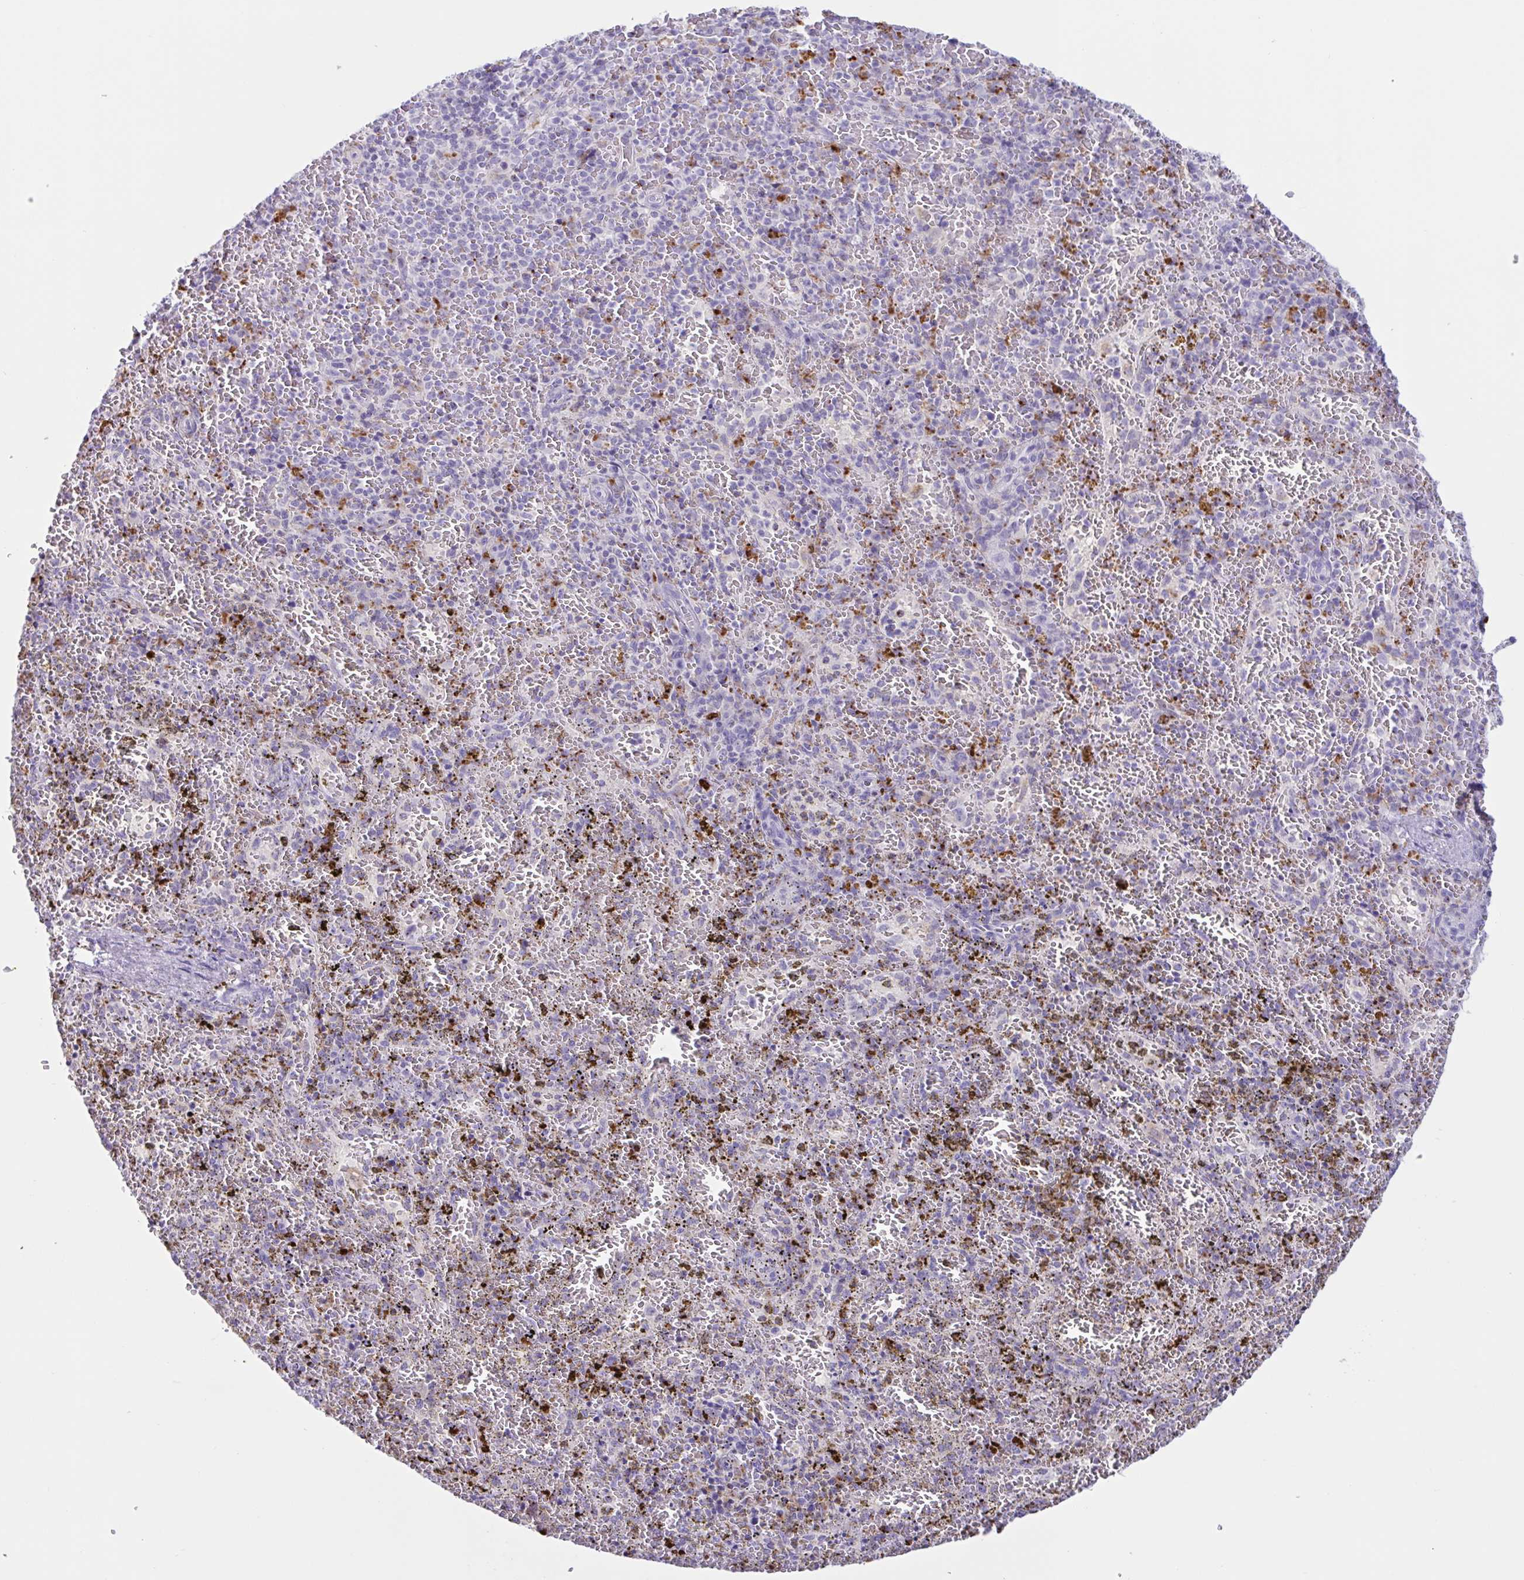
{"staining": {"intensity": "negative", "quantity": "none", "location": "none"}, "tissue": "spleen", "cell_type": "Cells in red pulp", "image_type": "normal", "snomed": [{"axis": "morphology", "description": "Normal tissue, NOS"}, {"axis": "topography", "description": "Spleen"}], "caption": "High power microscopy micrograph of an IHC micrograph of normal spleen, revealing no significant positivity in cells in red pulp.", "gene": "XCL1", "patient": {"sex": "female", "age": 50}}